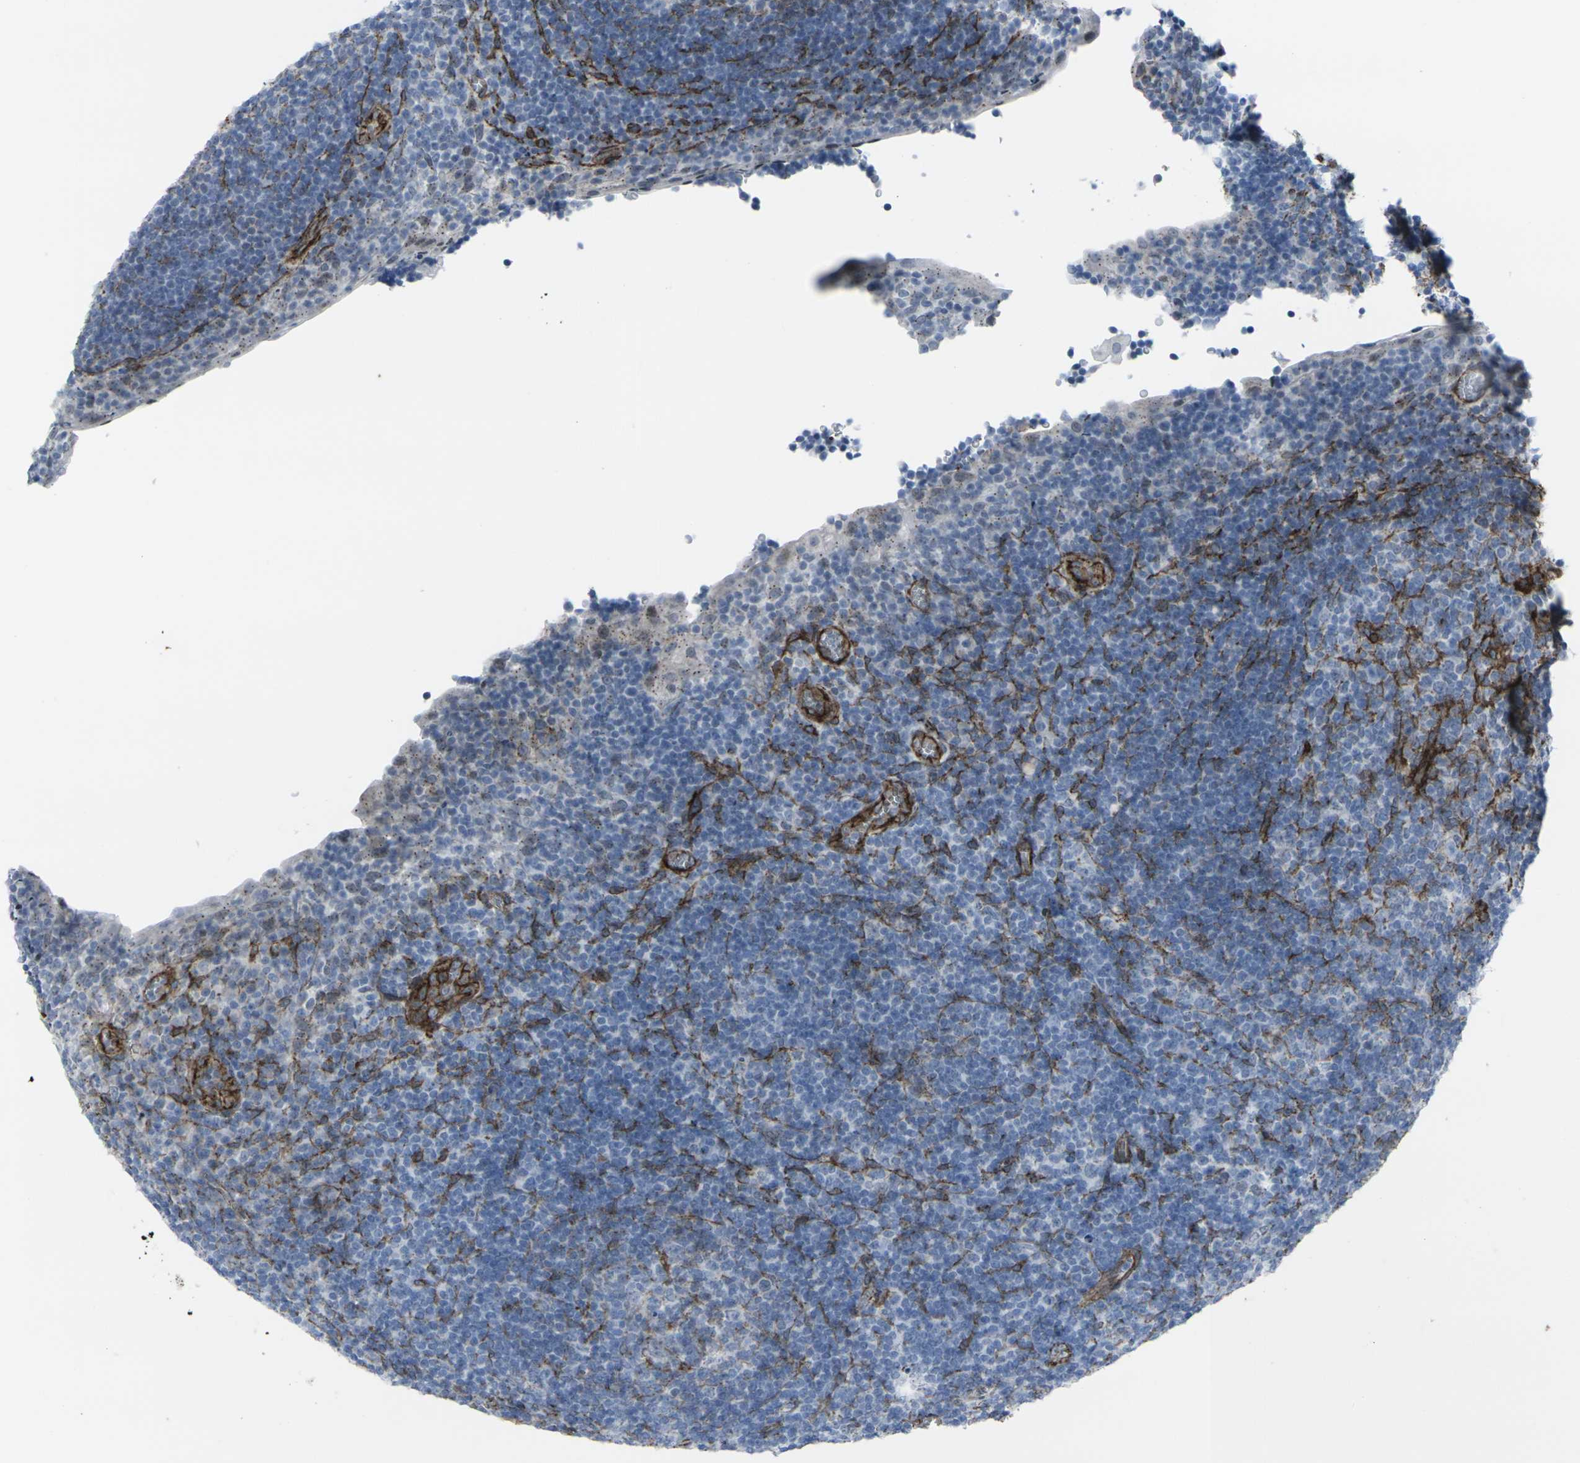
{"staining": {"intensity": "moderate", "quantity": "<25%", "location": "cytoplasmic/membranous"}, "tissue": "tonsil", "cell_type": "Germinal center cells", "image_type": "normal", "snomed": [{"axis": "morphology", "description": "Normal tissue, NOS"}, {"axis": "topography", "description": "Tonsil"}], "caption": "Immunohistochemical staining of unremarkable tonsil shows moderate cytoplasmic/membranous protein staining in about <25% of germinal center cells.", "gene": "CDH11", "patient": {"sex": "male", "age": 37}}